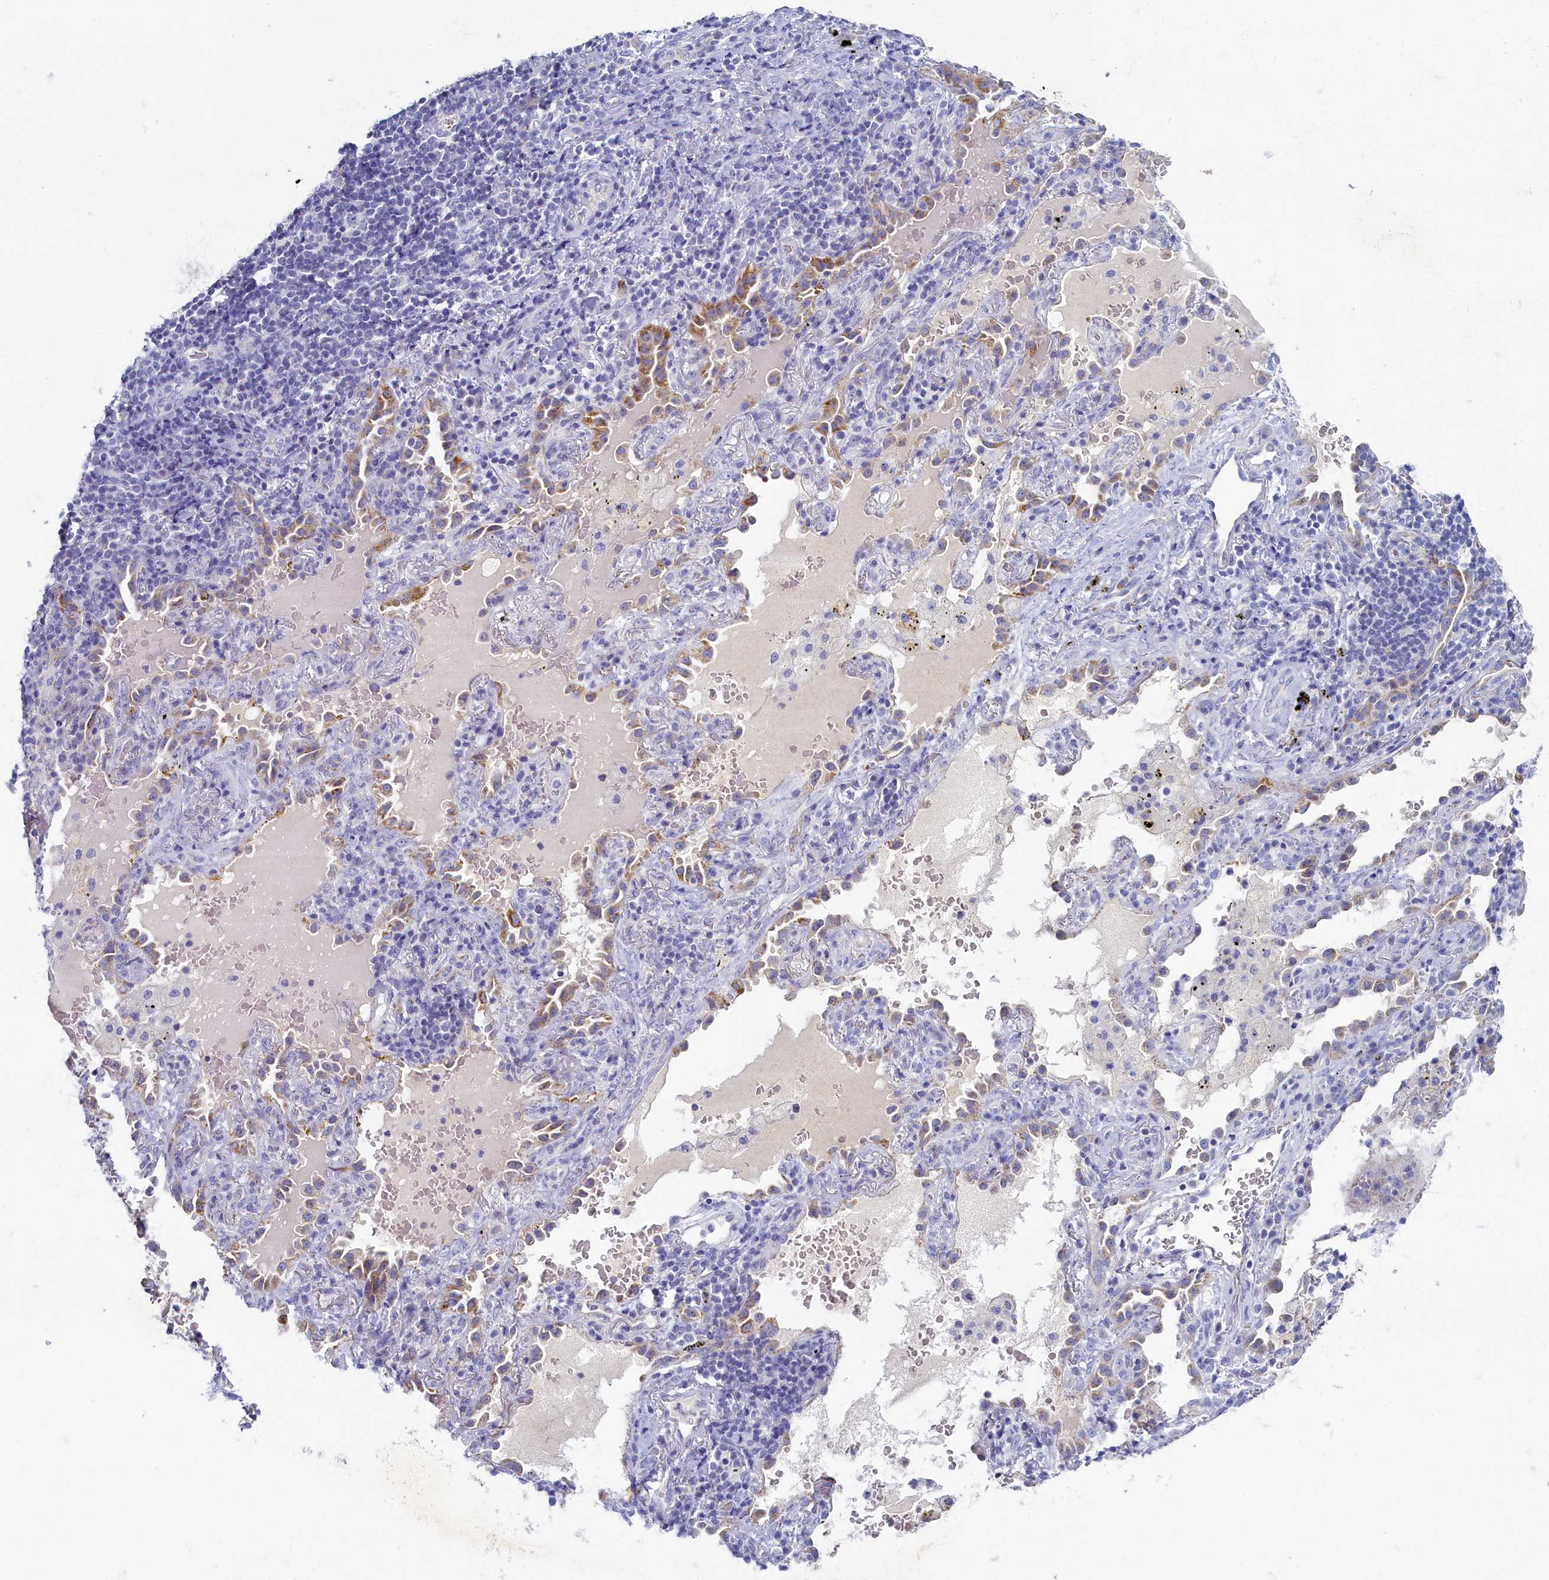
{"staining": {"intensity": "moderate", "quantity": ">75%", "location": "cytoplasmic/membranous"}, "tissue": "lung cancer", "cell_type": "Tumor cells", "image_type": "cancer", "snomed": [{"axis": "morphology", "description": "Squamous cell carcinoma, NOS"}, {"axis": "topography", "description": "Lung"}], "caption": "Immunohistochemistry (IHC) histopathology image of neoplastic tissue: human lung cancer (squamous cell carcinoma) stained using immunohistochemistry (IHC) displays medium levels of moderate protein expression localized specifically in the cytoplasmic/membranous of tumor cells, appearing as a cytoplasmic/membranous brown color.", "gene": "OCIAD2", "patient": {"sex": "female", "age": 63}}